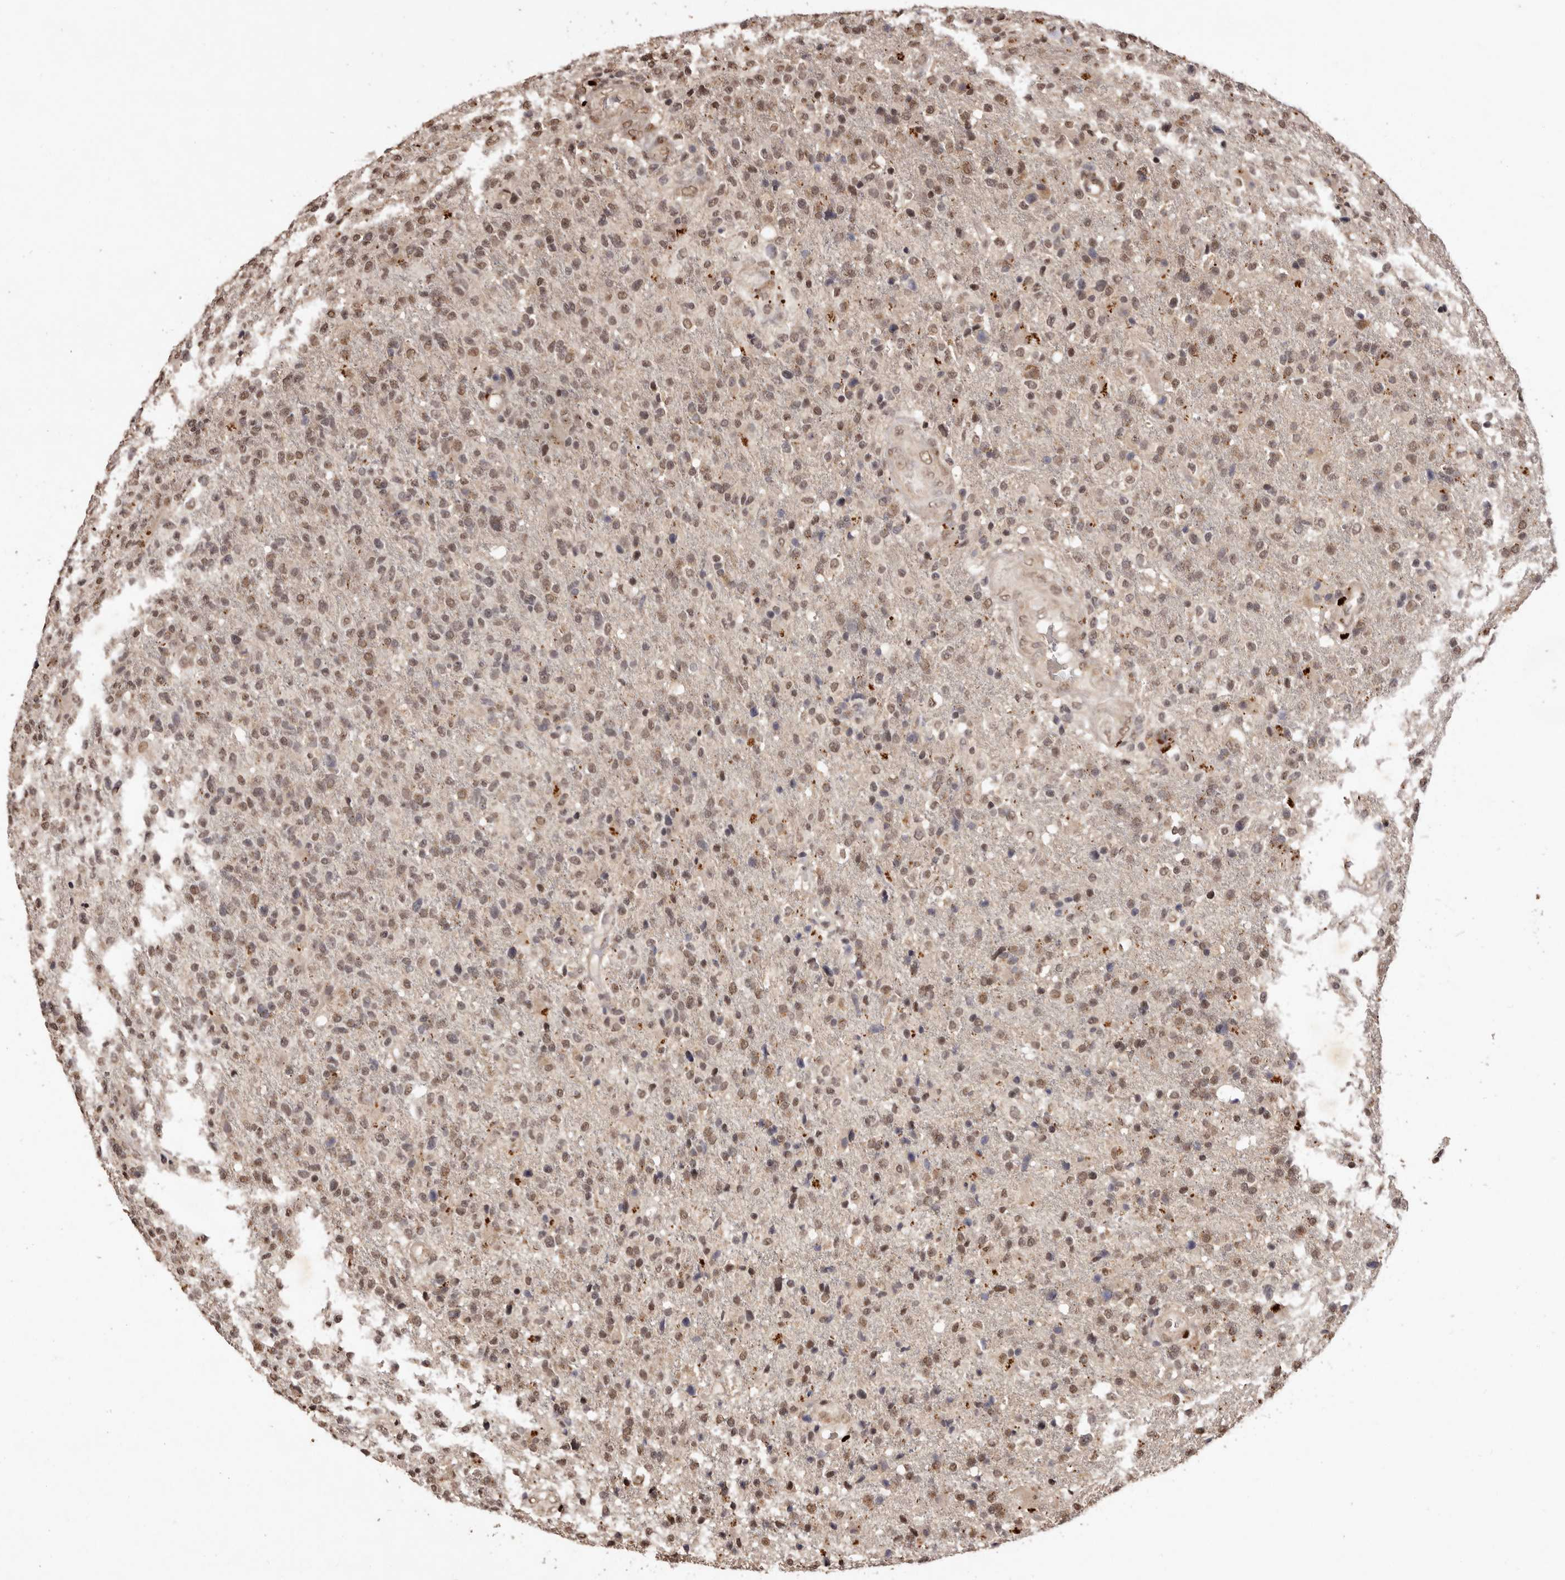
{"staining": {"intensity": "moderate", "quantity": ">75%", "location": "nuclear"}, "tissue": "glioma", "cell_type": "Tumor cells", "image_type": "cancer", "snomed": [{"axis": "morphology", "description": "Glioma, malignant, High grade"}, {"axis": "topography", "description": "Brain"}], "caption": "This micrograph exhibits IHC staining of human glioma, with medium moderate nuclear staining in about >75% of tumor cells.", "gene": "NOTCH1", "patient": {"sex": "male", "age": 72}}